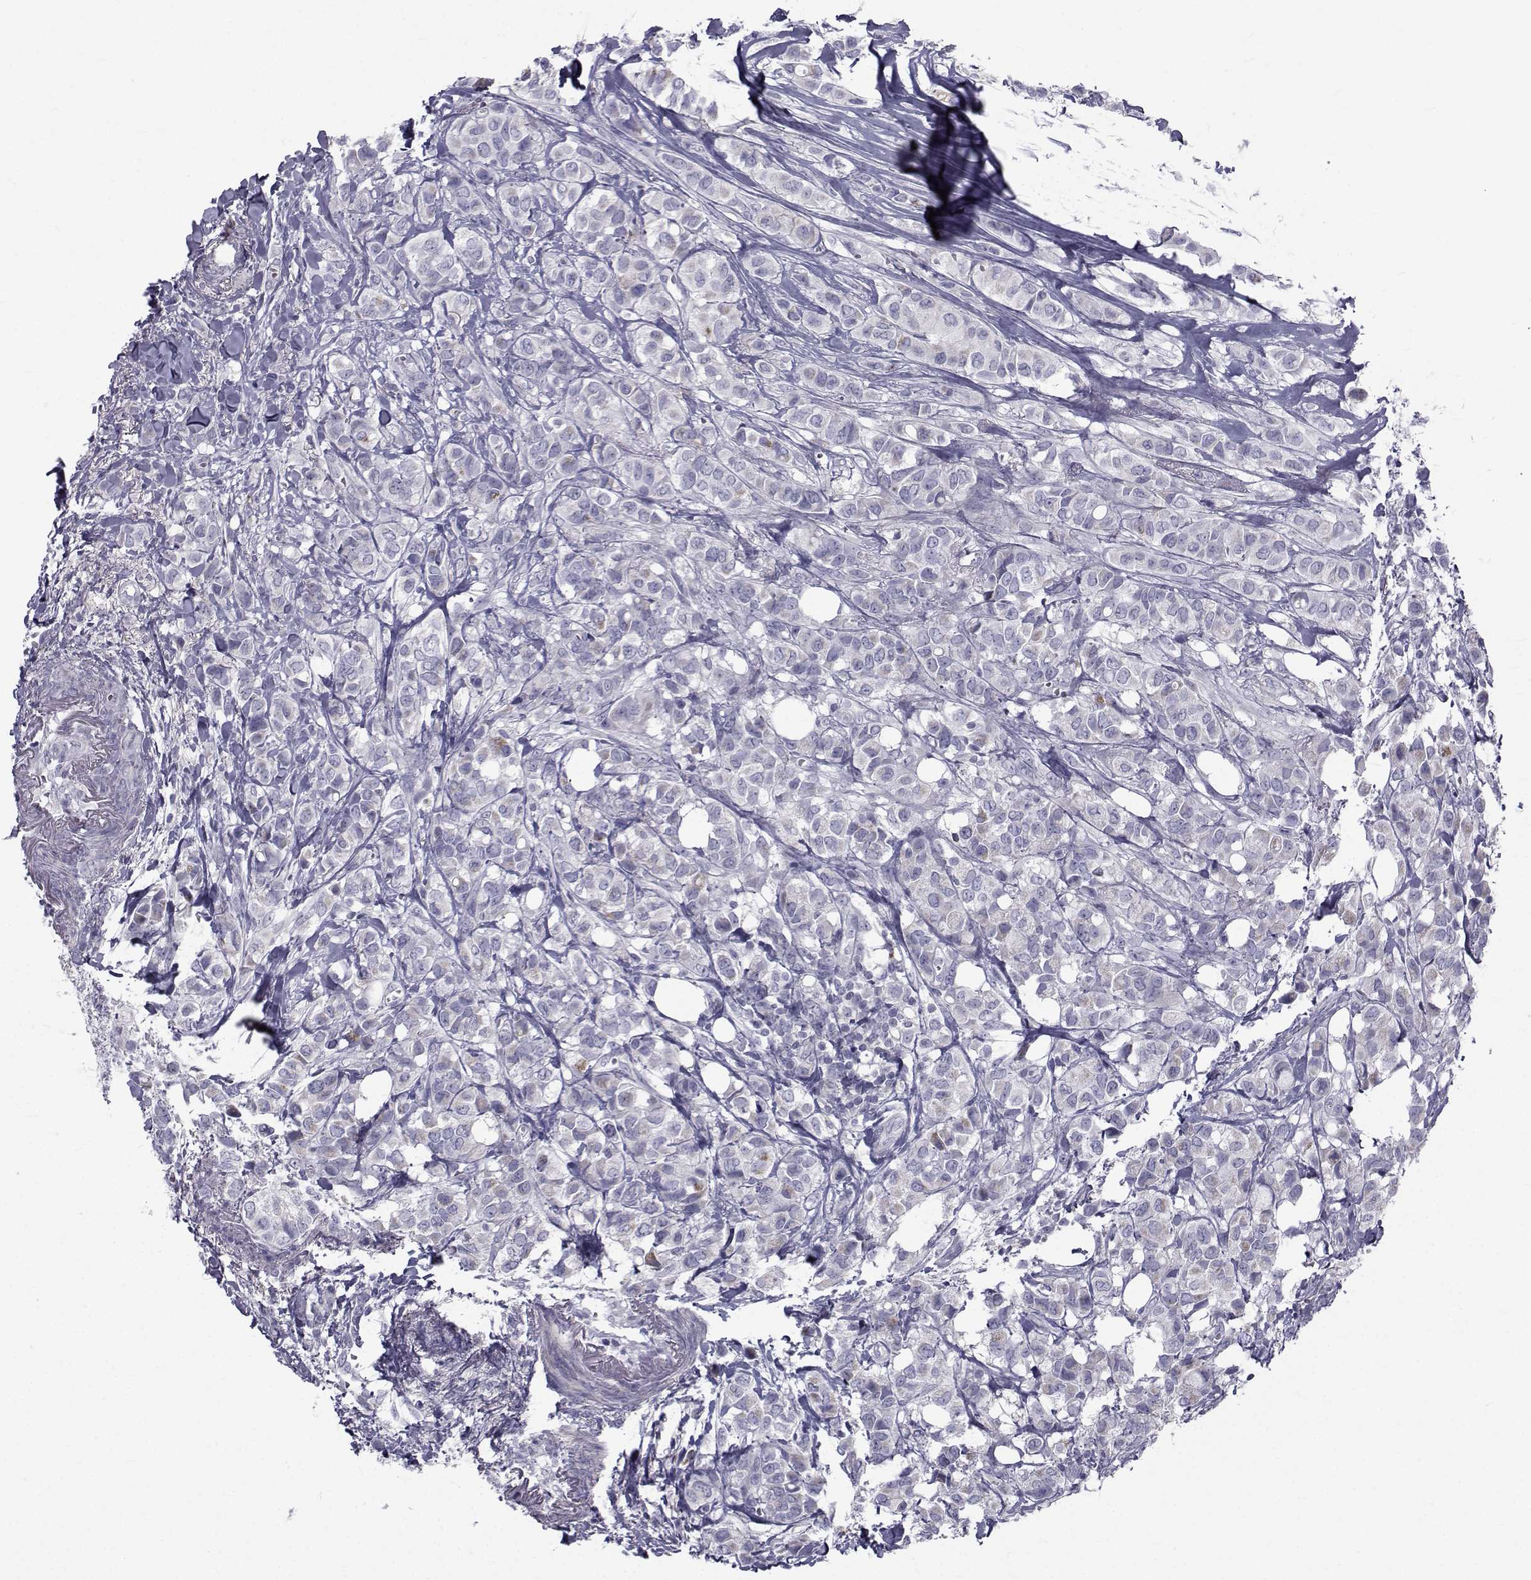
{"staining": {"intensity": "negative", "quantity": "none", "location": "none"}, "tissue": "breast cancer", "cell_type": "Tumor cells", "image_type": "cancer", "snomed": [{"axis": "morphology", "description": "Duct carcinoma"}, {"axis": "topography", "description": "Breast"}], "caption": "A histopathology image of breast infiltrating ductal carcinoma stained for a protein reveals no brown staining in tumor cells.", "gene": "FDXR", "patient": {"sex": "female", "age": 85}}